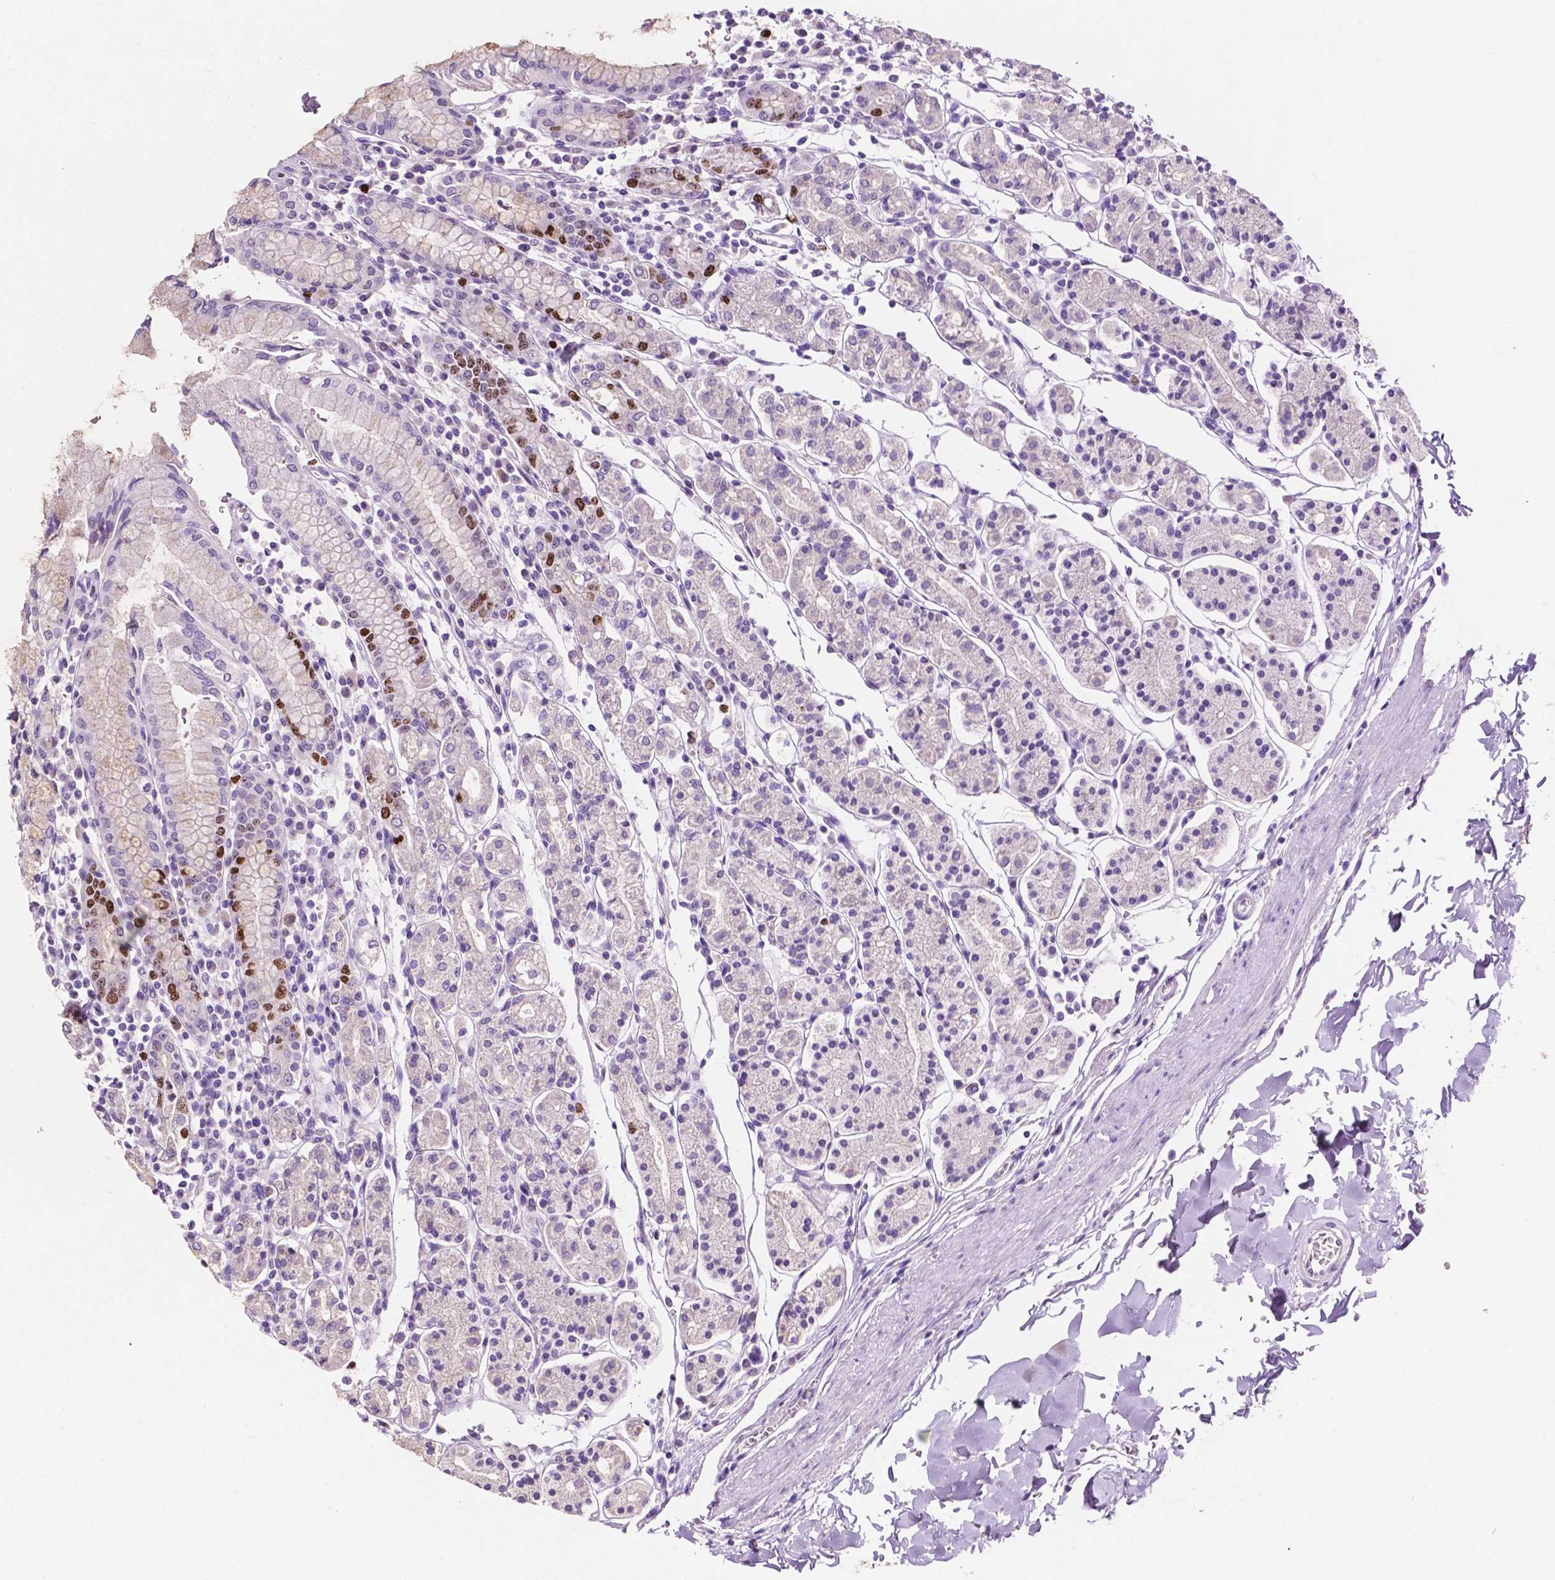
{"staining": {"intensity": "strong", "quantity": "<25%", "location": "nuclear"}, "tissue": "stomach", "cell_type": "Glandular cells", "image_type": "normal", "snomed": [{"axis": "morphology", "description": "Normal tissue, NOS"}, {"axis": "topography", "description": "Stomach, upper"}, {"axis": "topography", "description": "Stomach"}], "caption": "High-magnification brightfield microscopy of normal stomach stained with DAB (3,3'-diaminobenzidine) (brown) and counterstained with hematoxylin (blue). glandular cells exhibit strong nuclear staining is identified in approximately<25% of cells.", "gene": "SIAH2", "patient": {"sex": "male", "age": 62}}